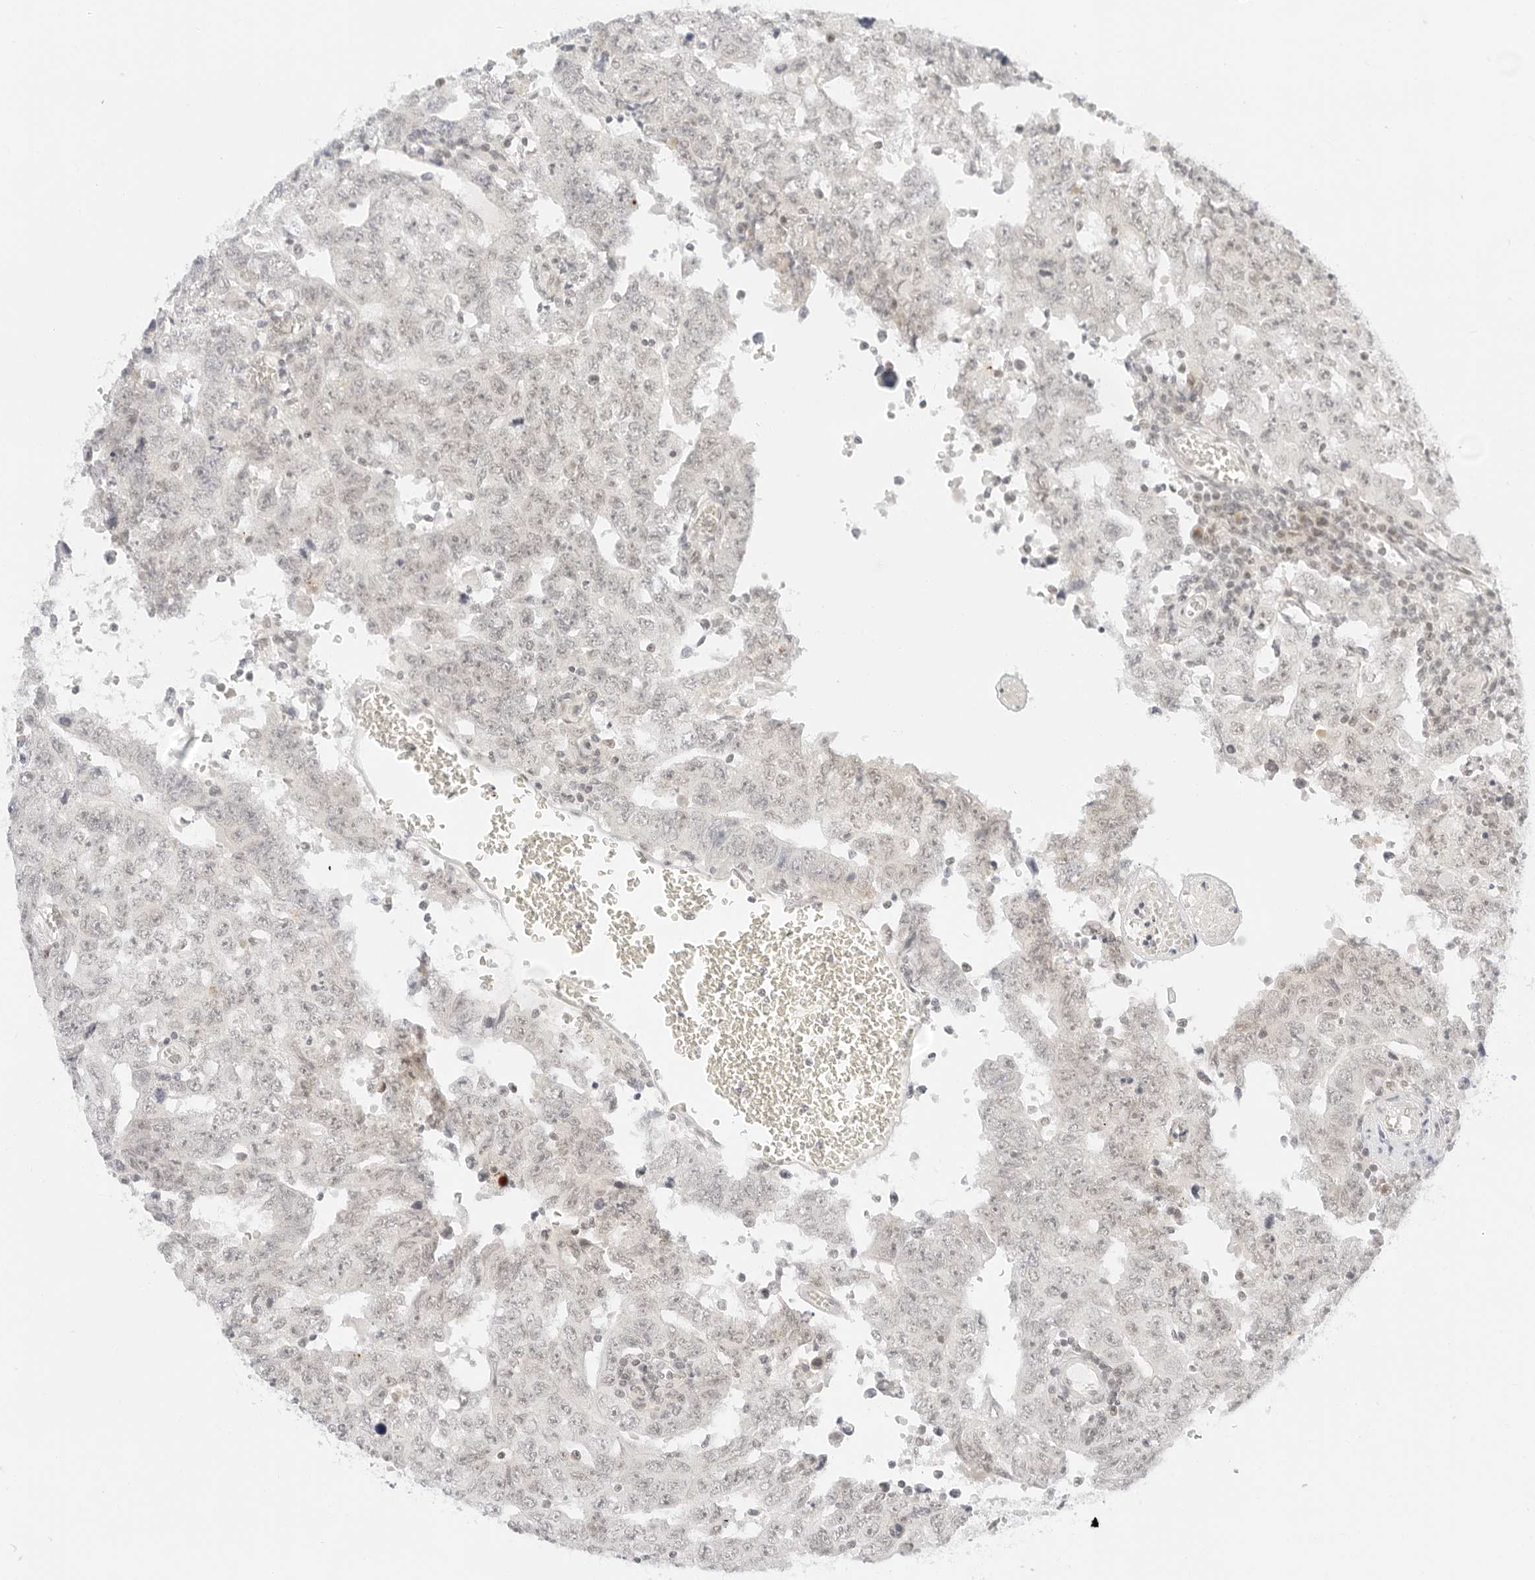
{"staining": {"intensity": "negative", "quantity": "none", "location": "none"}, "tissue": "testis cancer", "cell_type": "Tumor cells", "image_type": "cancer", "snomed": [{"axis": "morphology", "description": "Carcinoma, Embryonal, NOS"}, {"axis": "topography", "description": "Testis"}], "caption": "The micrograph shows no significant expression in tumor cells of embryonal carcinoma (testis).", "gene": "POLR3C", "patient": {"sex": "male", "age": 26}}